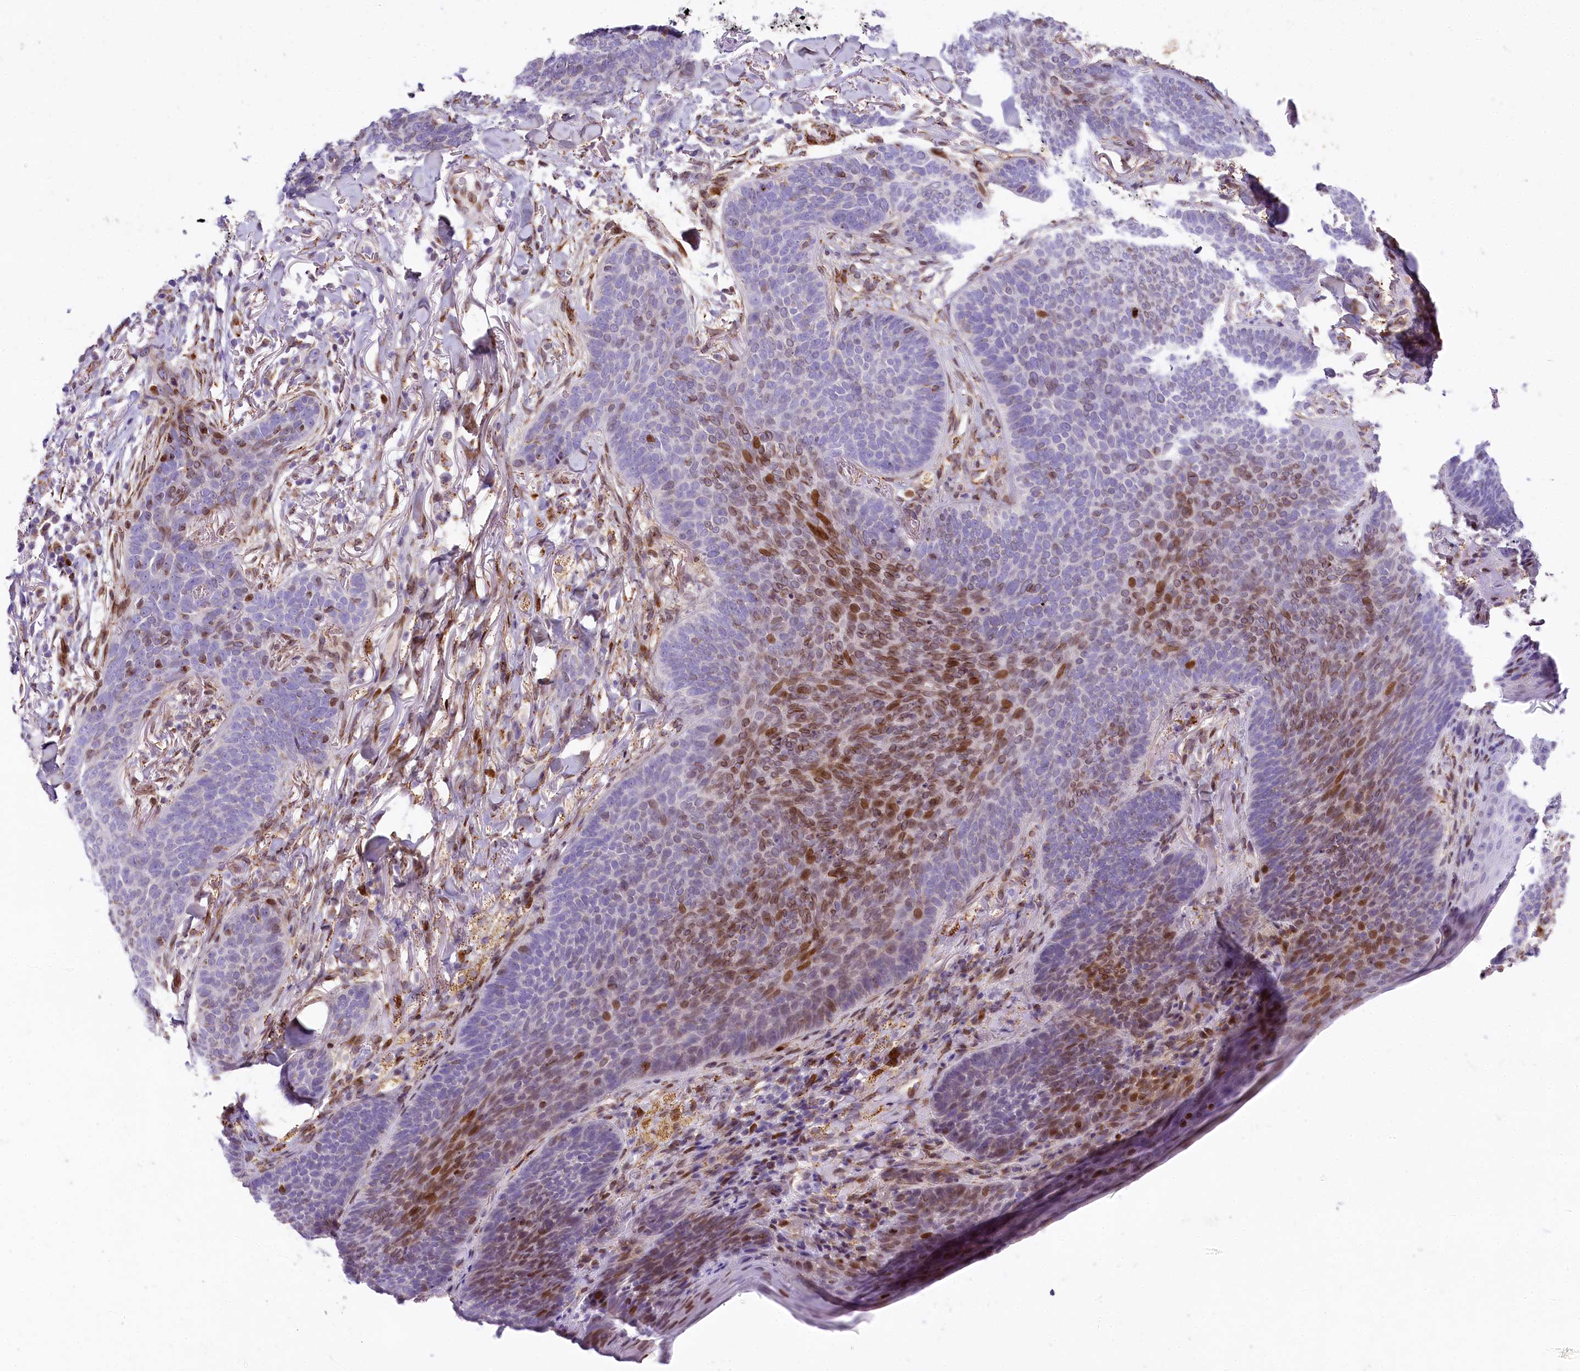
{"staining": {"intensity": "moderate", "quantity": "25%-75%", "location": "nuclear"}, "tissue": "skin cancer", "cell_type": "Tumor cells", "image_type": "cancer", "snomed": [{"axis": "morphology", "description": "Basal cell carcinoma"}, {"axis": "topography", "description": "Skin"}], "caption": "IHC micrograph of skin cancer (basal cell carcinoma) stained for a protein (brown), which displays medium levels of moderate nuclear staining in approximately 25%-75% of tumor cells.", "gene": "PPIP5K2", "patient": {"sex": "male", "age": 85}}